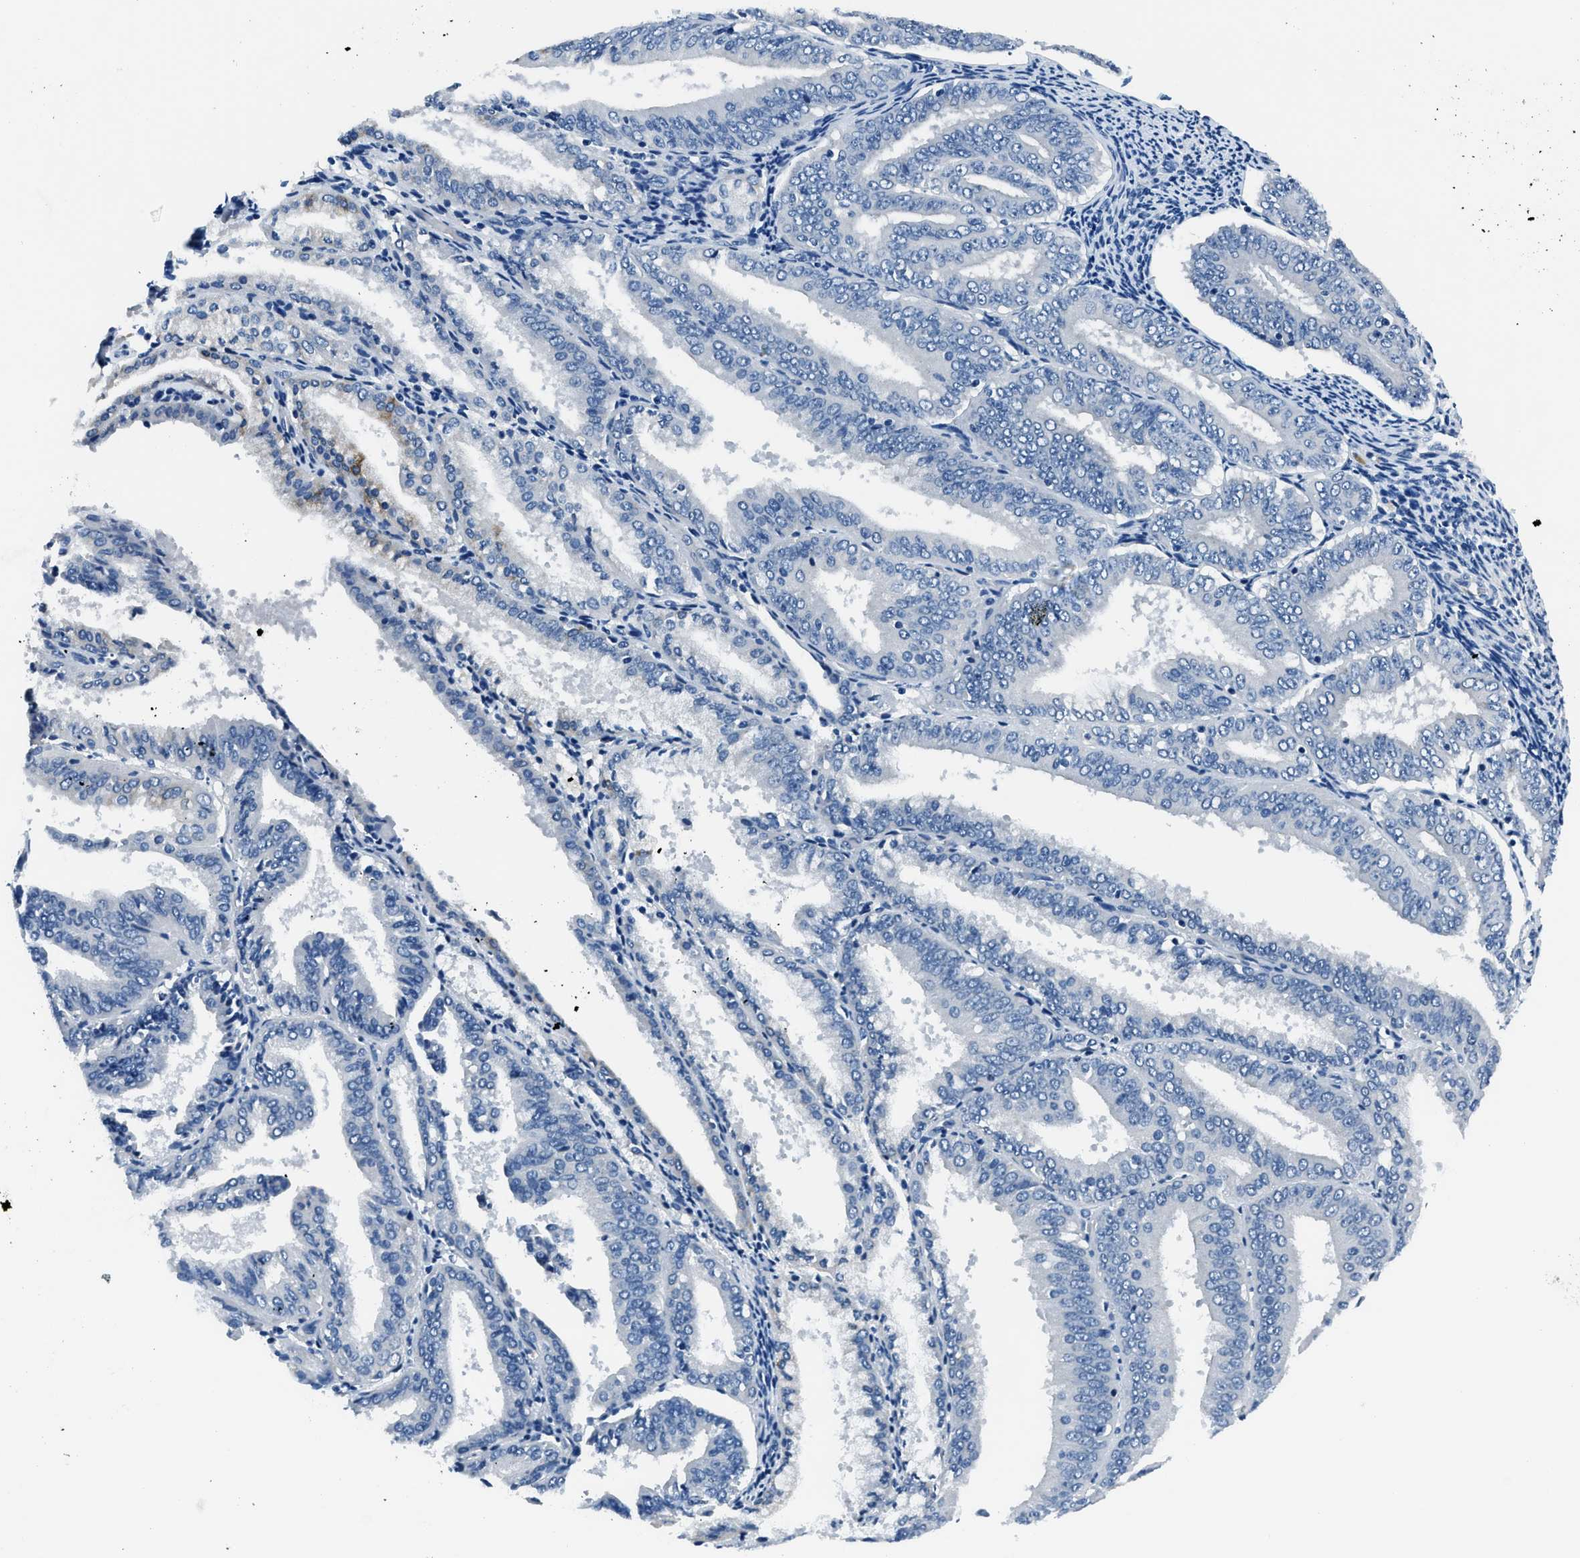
{"staining": {"intensity": "negative", "quantity": "none", "location": "none"}, "tissue": "endometrial cancer", "cell_type": "Tumor cells", "image_type": "cancer", "snomed": [{"axis": "morphology", "description": "Adenocarcinoma, NOS"}, {"axis": "topography", "description": "Endometrium"}], "caption": "Protein analysis of endometrial cancer shows no significant expression in tumor cells.", "gene": "GJA3", "patient": {"sex": "female", "age": 63}}